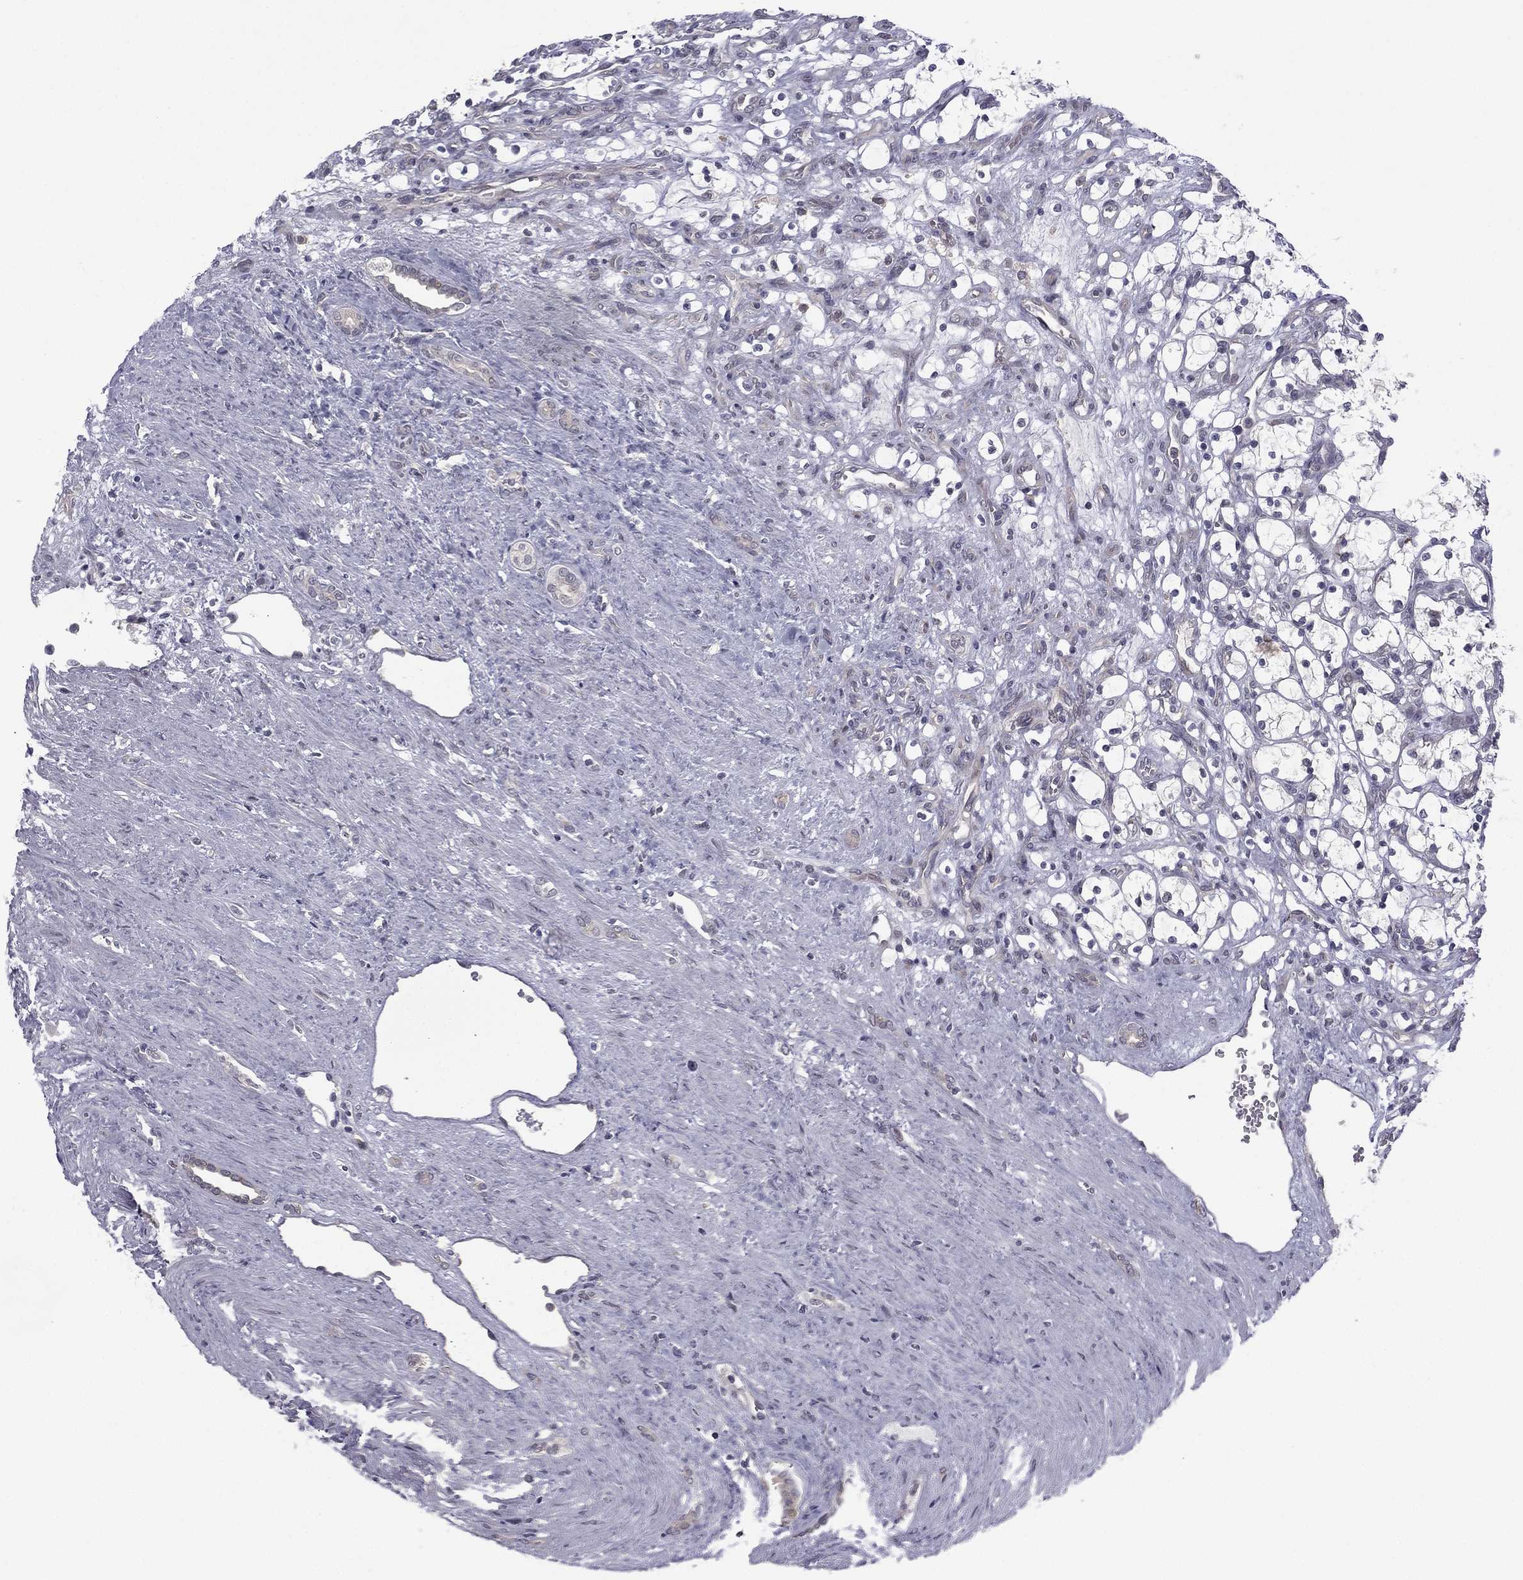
{"staining": {"intensity": "negative", "quantity": "none", "location": "none"}, "tissue": "renal cancer", "cell_type": "Tumor cells", "image_type": "cancer", "snomed": [{"axis": "morphology", "description": "Adenocarcinoma, NOS"}, {"axis": "topography", "description": "Kidney"}], "caption": "IHC image of human adenocarcinoma (renal) stained for a protein (brown), which demonstrates no staining in tumor cells. (DAB (3,3'-diaminobenzidine) immunohistochemistry with hematoxylin counter stain).", "gene": "ACTRT2", "patient": {"sex": "female", "age": 69}}